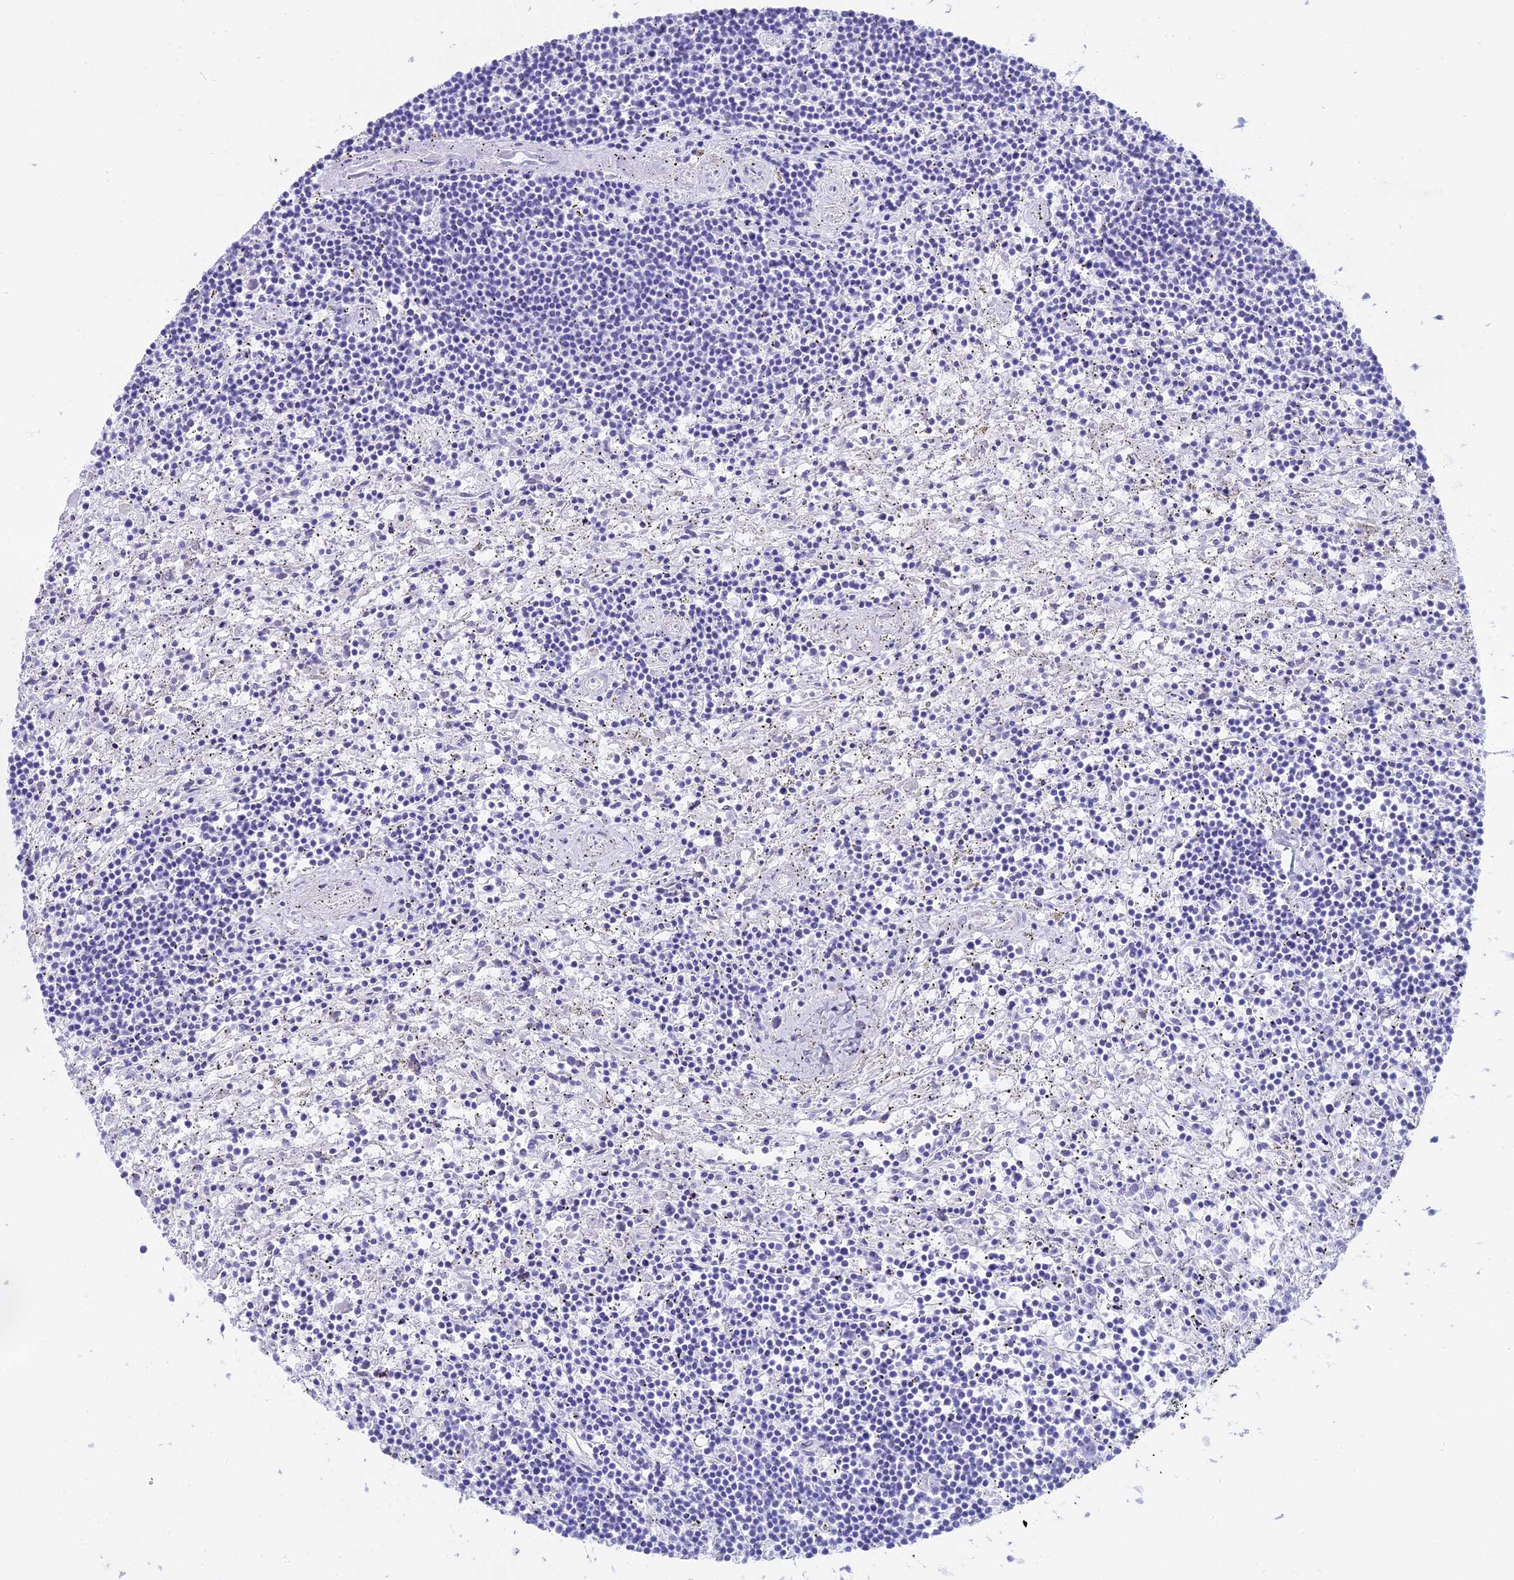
{"staining": {"intensity": "negative", "quantity": "none", "location": "none"}, "tissue": "lymphoma", "cell_type": "Tumor cells", "image_type": "cancer", "snomed": [{"axis": "morphology", "description": "Malignant lymphoma, non-Hodgkin's type, Low grade"}, {"axis": "topography", "description": "Spleen"}], "caption": "Immunohistochemistry (IHC) of lymphoma displays no expression in tumor cells.", "gene": "CGB2", "patient": {"sex": "male", "age": 76}}